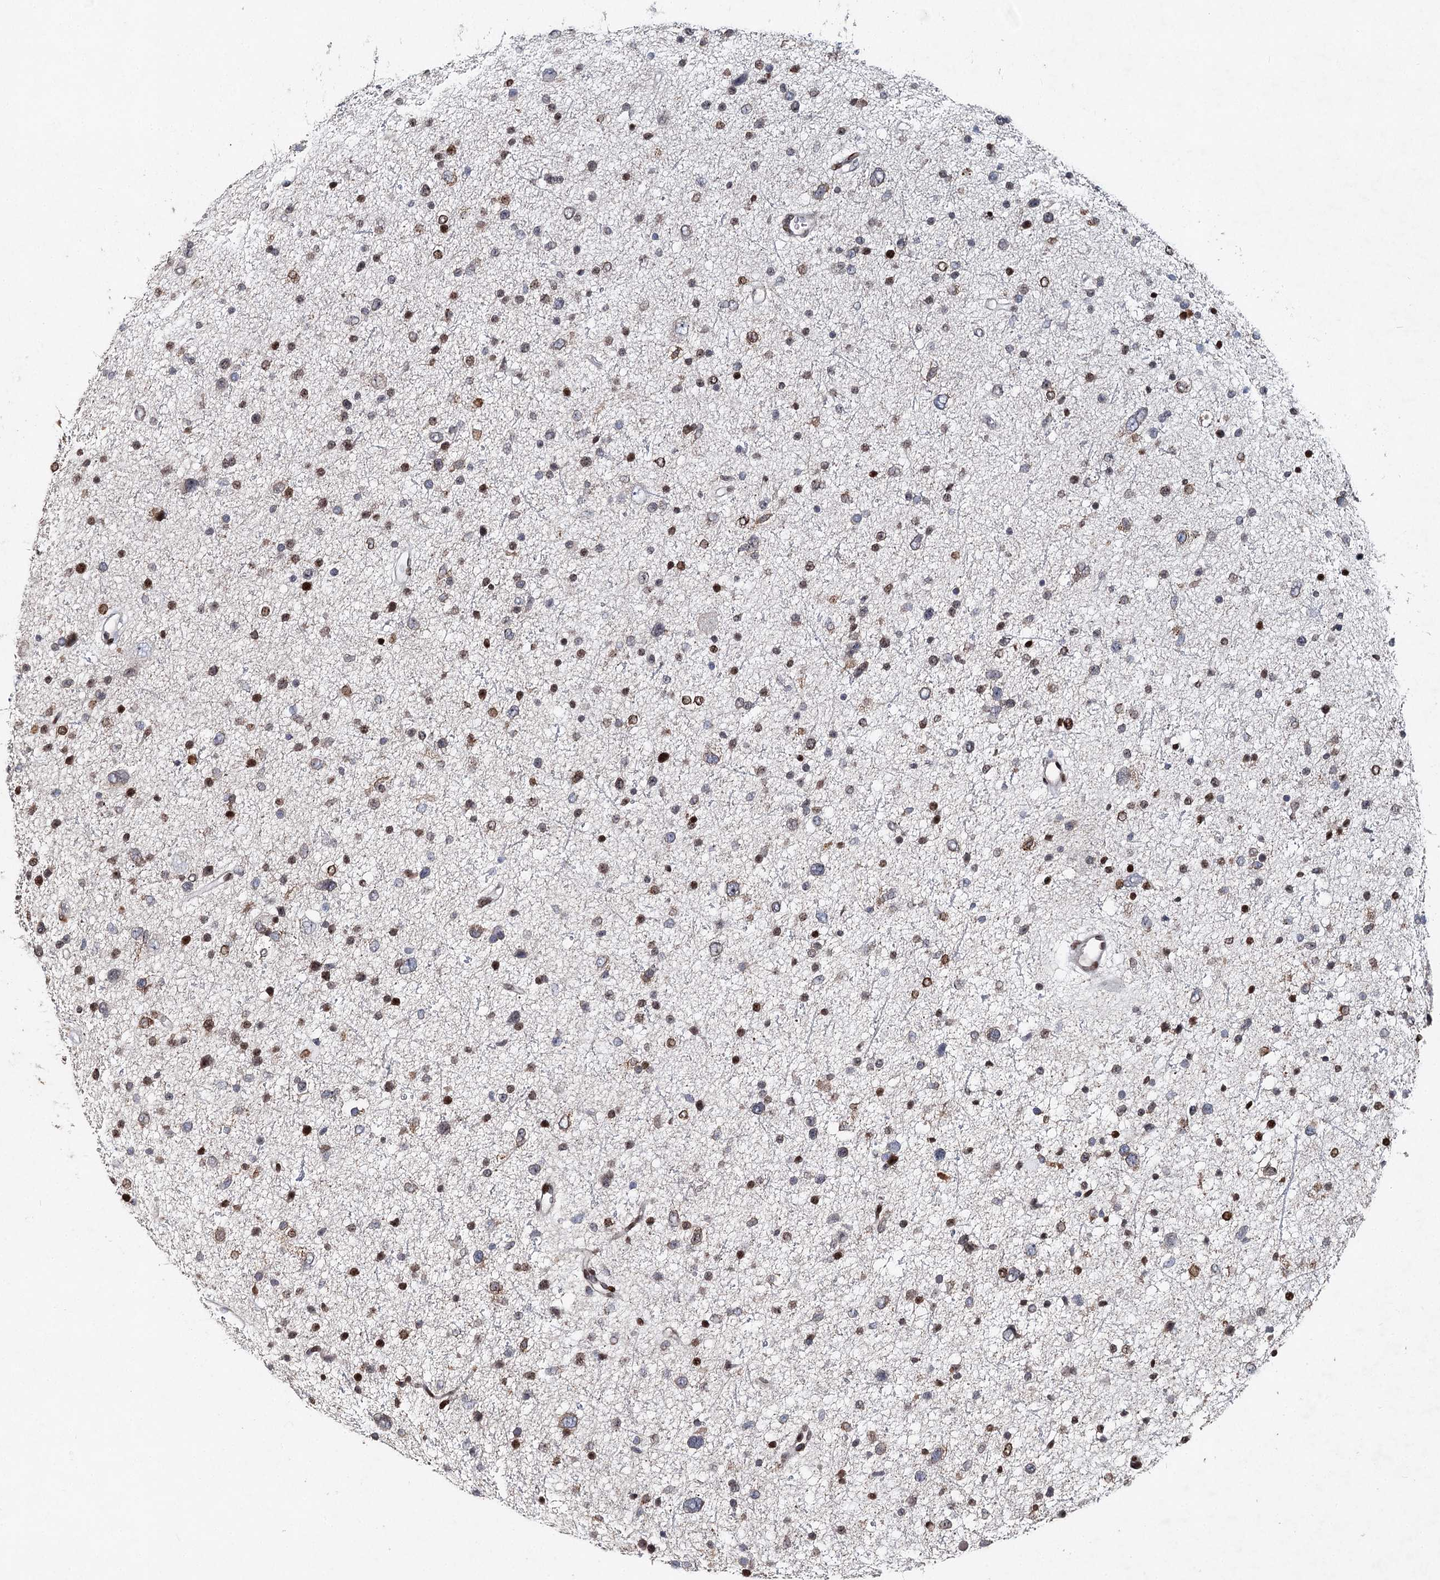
{"staining": {"intensity": "moderate", "quantity": "25%-75%", "location": "nuclear"}, "tissue": "glioma", "cell_type": "Tumor cells", "image_type": "cancer", "snomed": [{"axis": "morphology", "description": "Glioma, malignant, Low grade"}, {"axis": "topography", "description": "Brain"}], "caption": "This is a photomicrograph of IHC staining of low-grade glioma (malignant), which shows moderate staining in the nuclear of tumor cells.", "gene": "FRMD4A", "patient": {"sex": "female", "age": 37}}